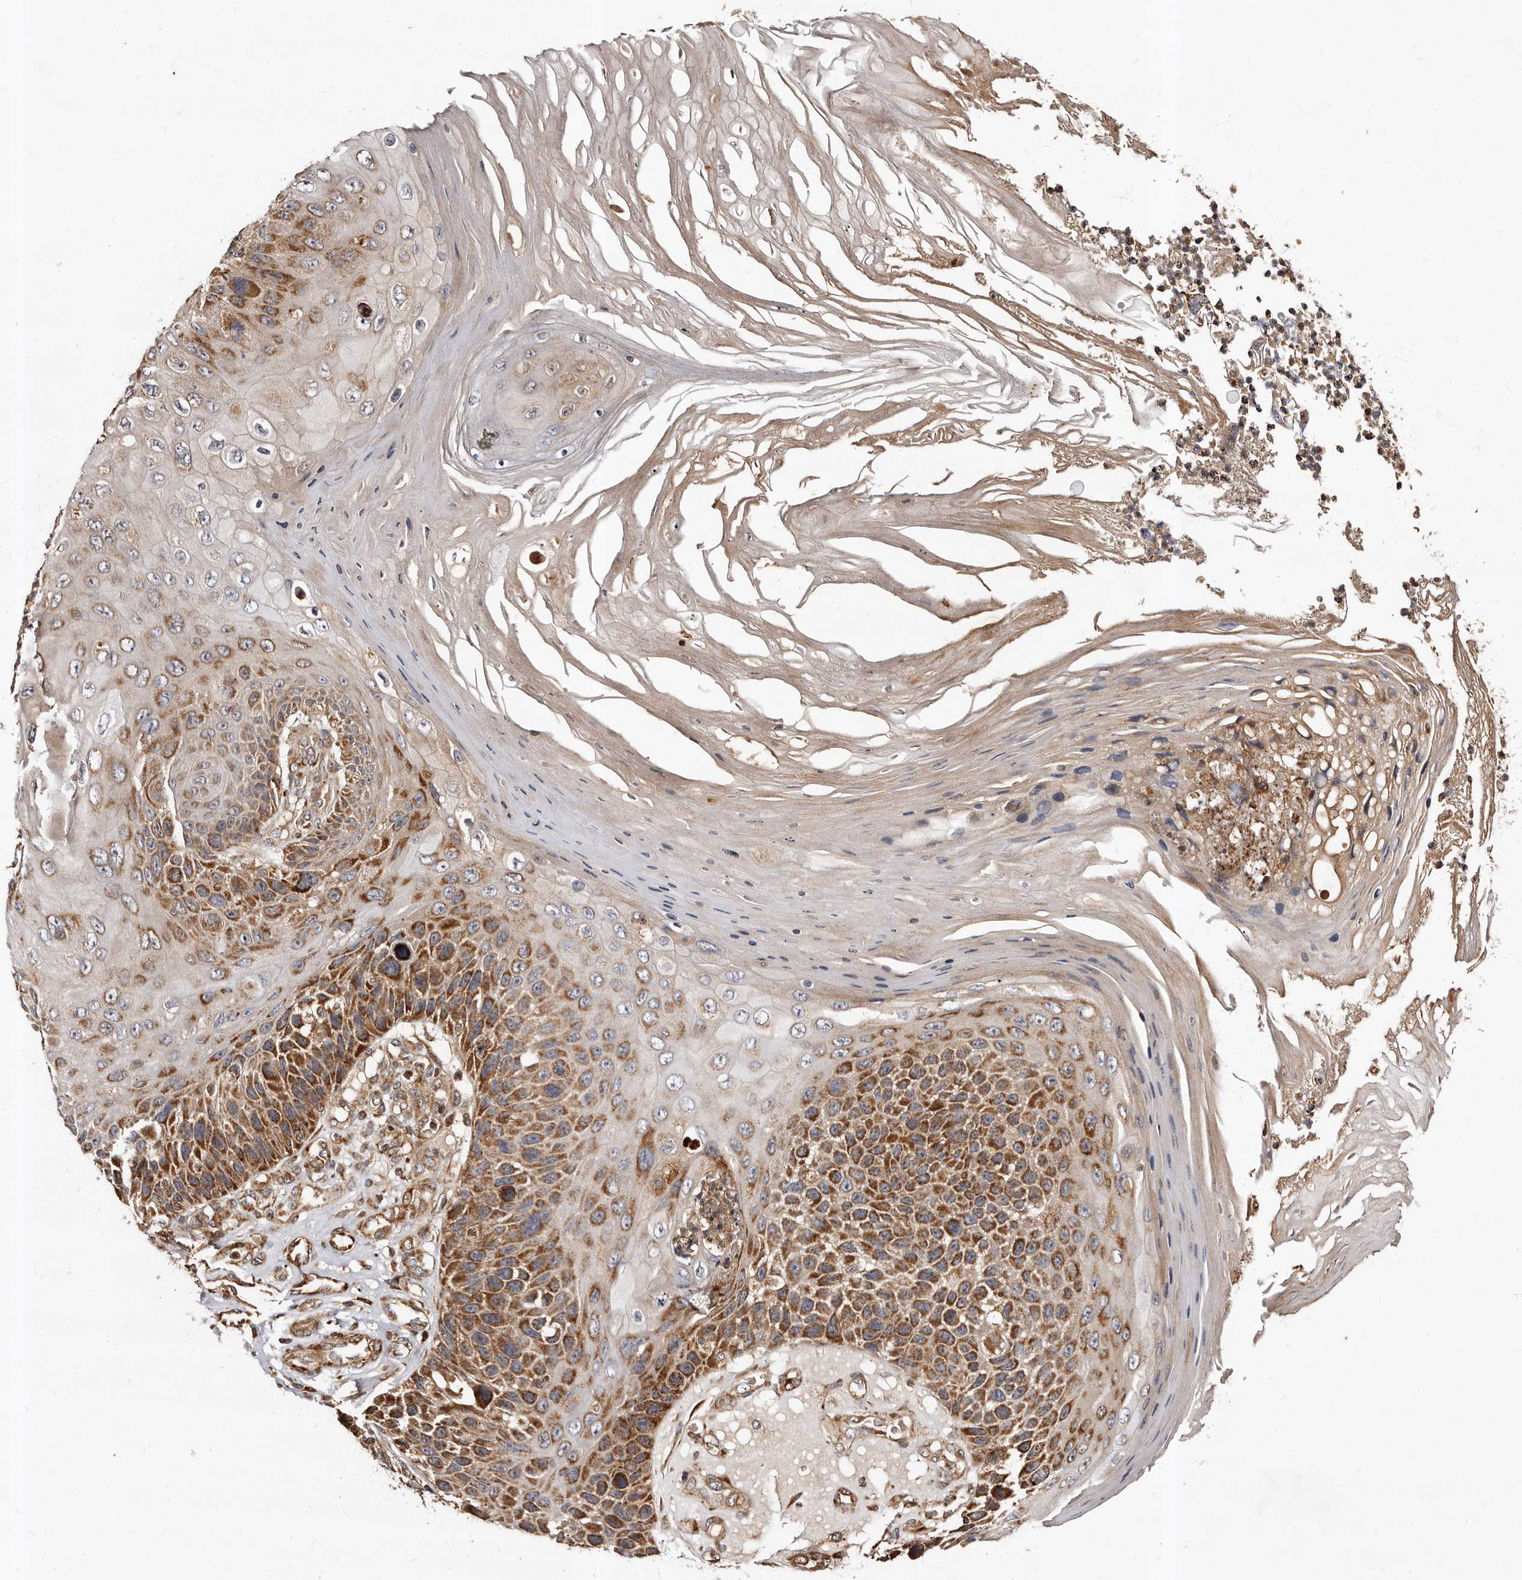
{"staining": {"intensity": "moderate", "quantity": "25%-75%", "location": "cytoplasmic/membranous"}, "tissue": "skin cancer", "cell_type": "Tumor cells", "image_type": "cancer", "snomed": [{"axis": "morphology", "description": "Squamous cell carcinoma, NOS"}, {"axis": "topography", "description": "Skin"}], "caption": "Moderate cytoplasmic/membranous protein positivity is identified in about 25%-75% of tumor cells in squamous cell carcinoma (skin).", "gene": "BAX", "patient": {"sex": "female", "age": 88}}